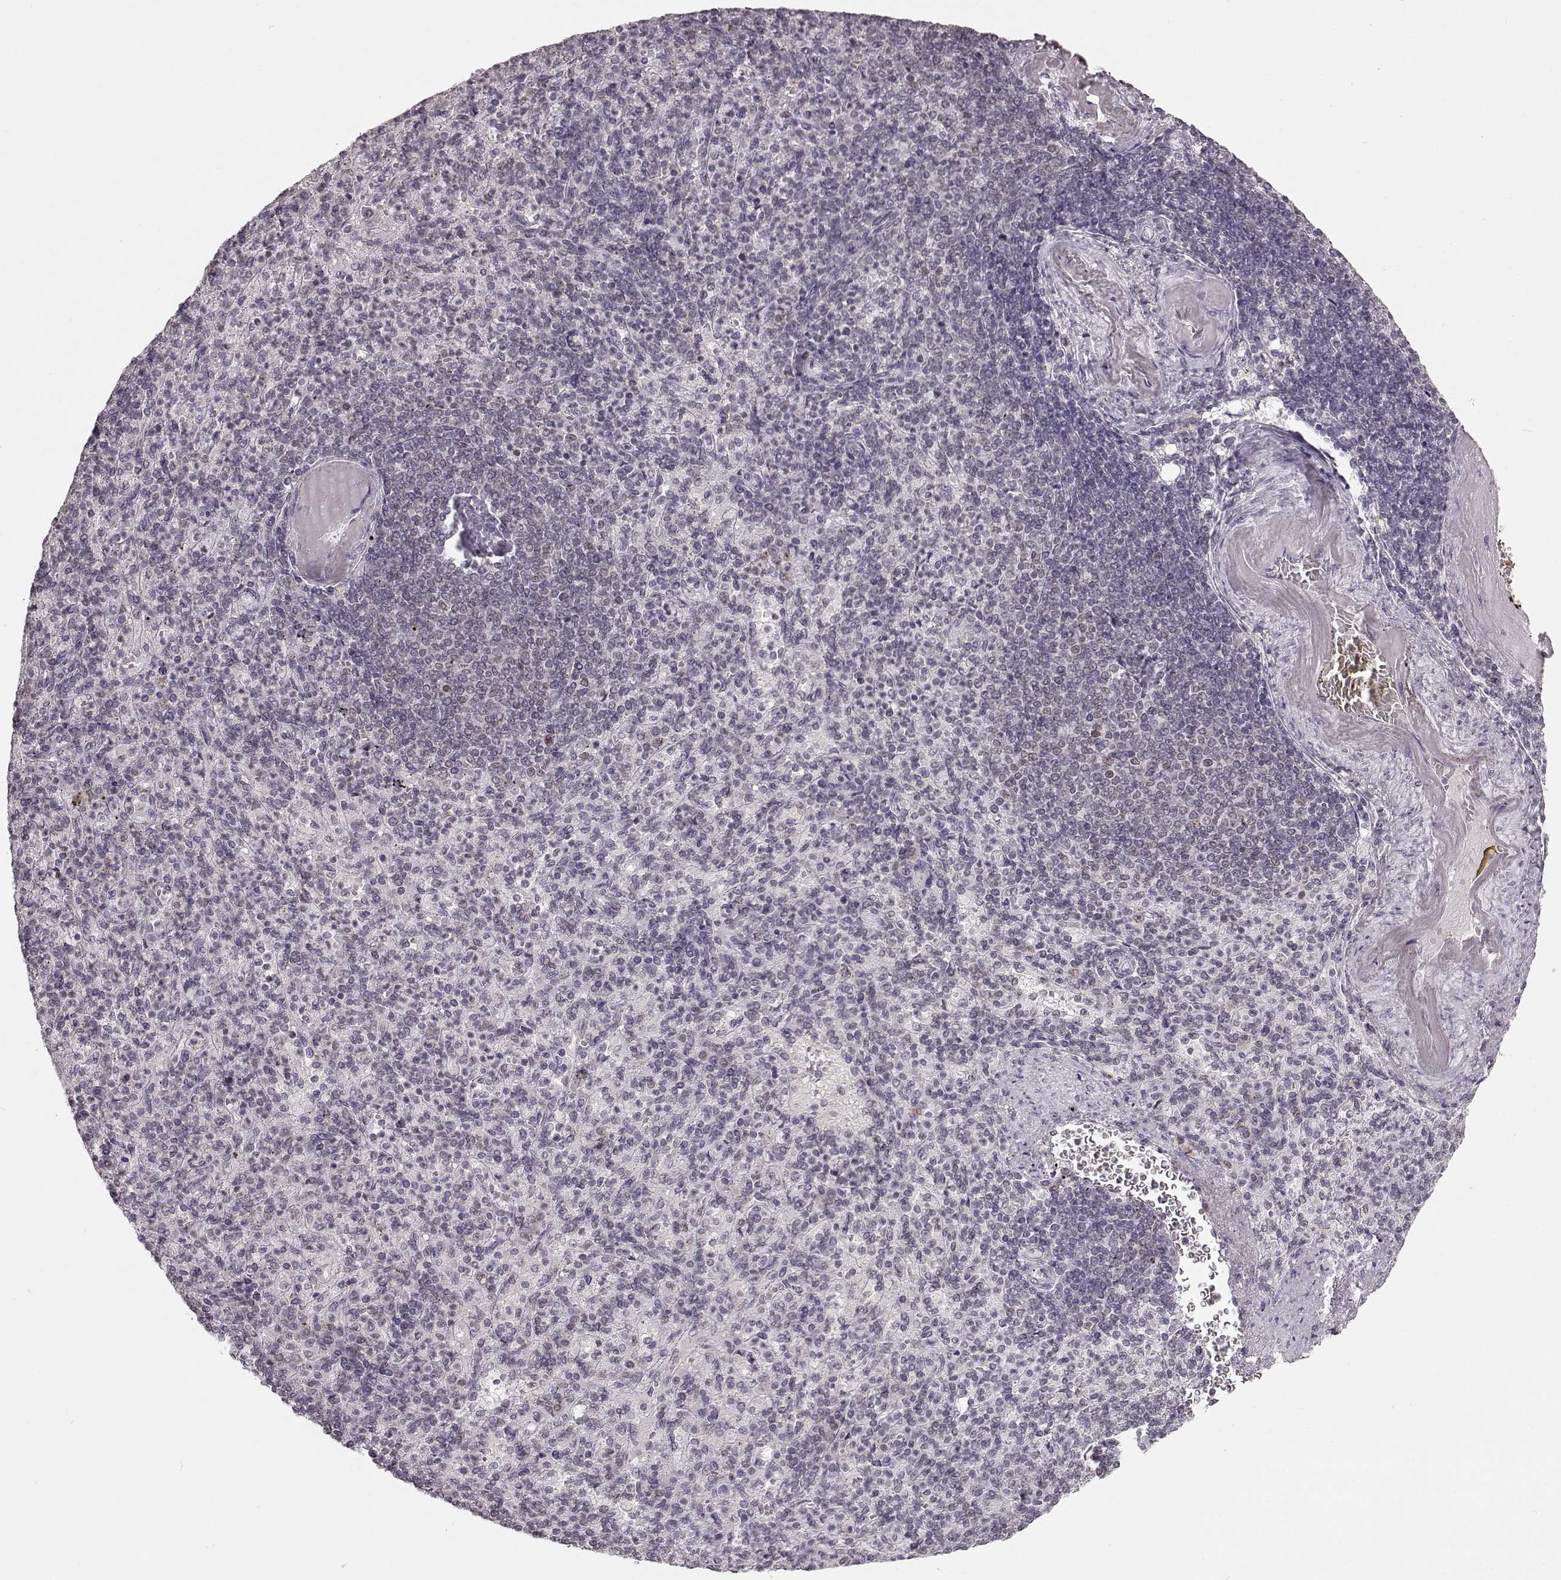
{"staining": {"intensity": "moderate", "quantity": "<25%", "location": "cytoplasmic/membranous,nuclear"}, "tissue": "spleen", "cell_type": "Cells in red pulp", "image_type": "normal", "snomed": [{"axis": "morphology", "description": "Normal tissue, NOS"}, {"axis": "topography", "description": "Spleen"}], "caption": "Cells in red pulp reveal low levels of moderate cytoplasmic/membranous,nuclear staining in about <25% of cells in unremarkable spleen.", "gene": "DCAF12", "patient": {"sex": "female", "age": 74}}